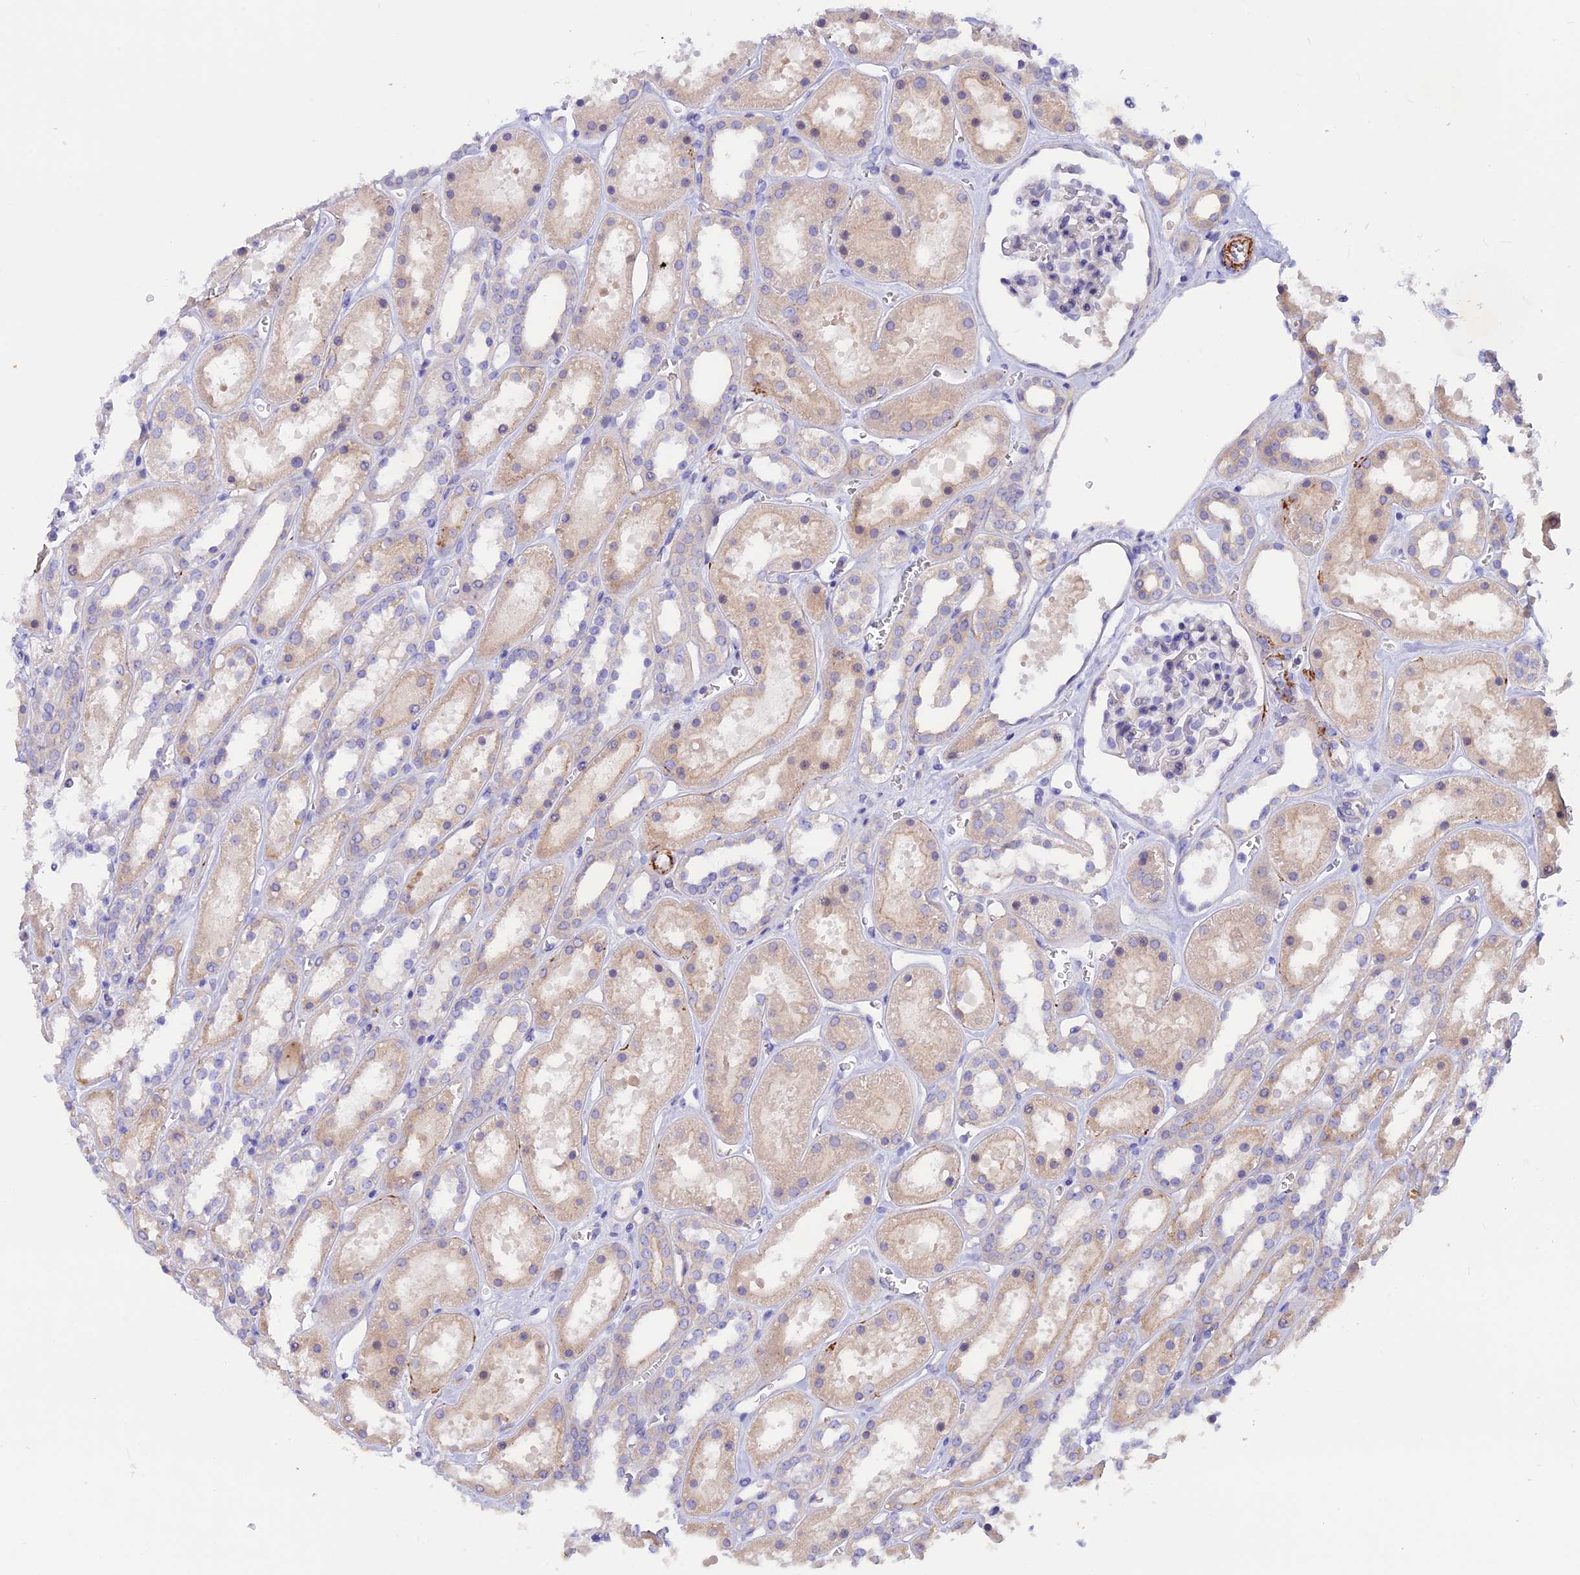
{"staining": {"intensity": "negative", "quantity": "none", "location": "none"}, "tissue": "kidney", "cell_type": "Cells in glomeruli", "image_type": "normal", "snomed": [{"axis": "morphology", "description": "Normal tissue, NOS"}, {"axis": "topography", "description": "Kidney"}], "caption": "Immunohistochemistry (IHC) micrograph of benign human kidney stained for a protein (brown), which displays no positivity in cells in glomeruli.", "gene": "GK5", "patient": {"sex": "female", "age": 41}}